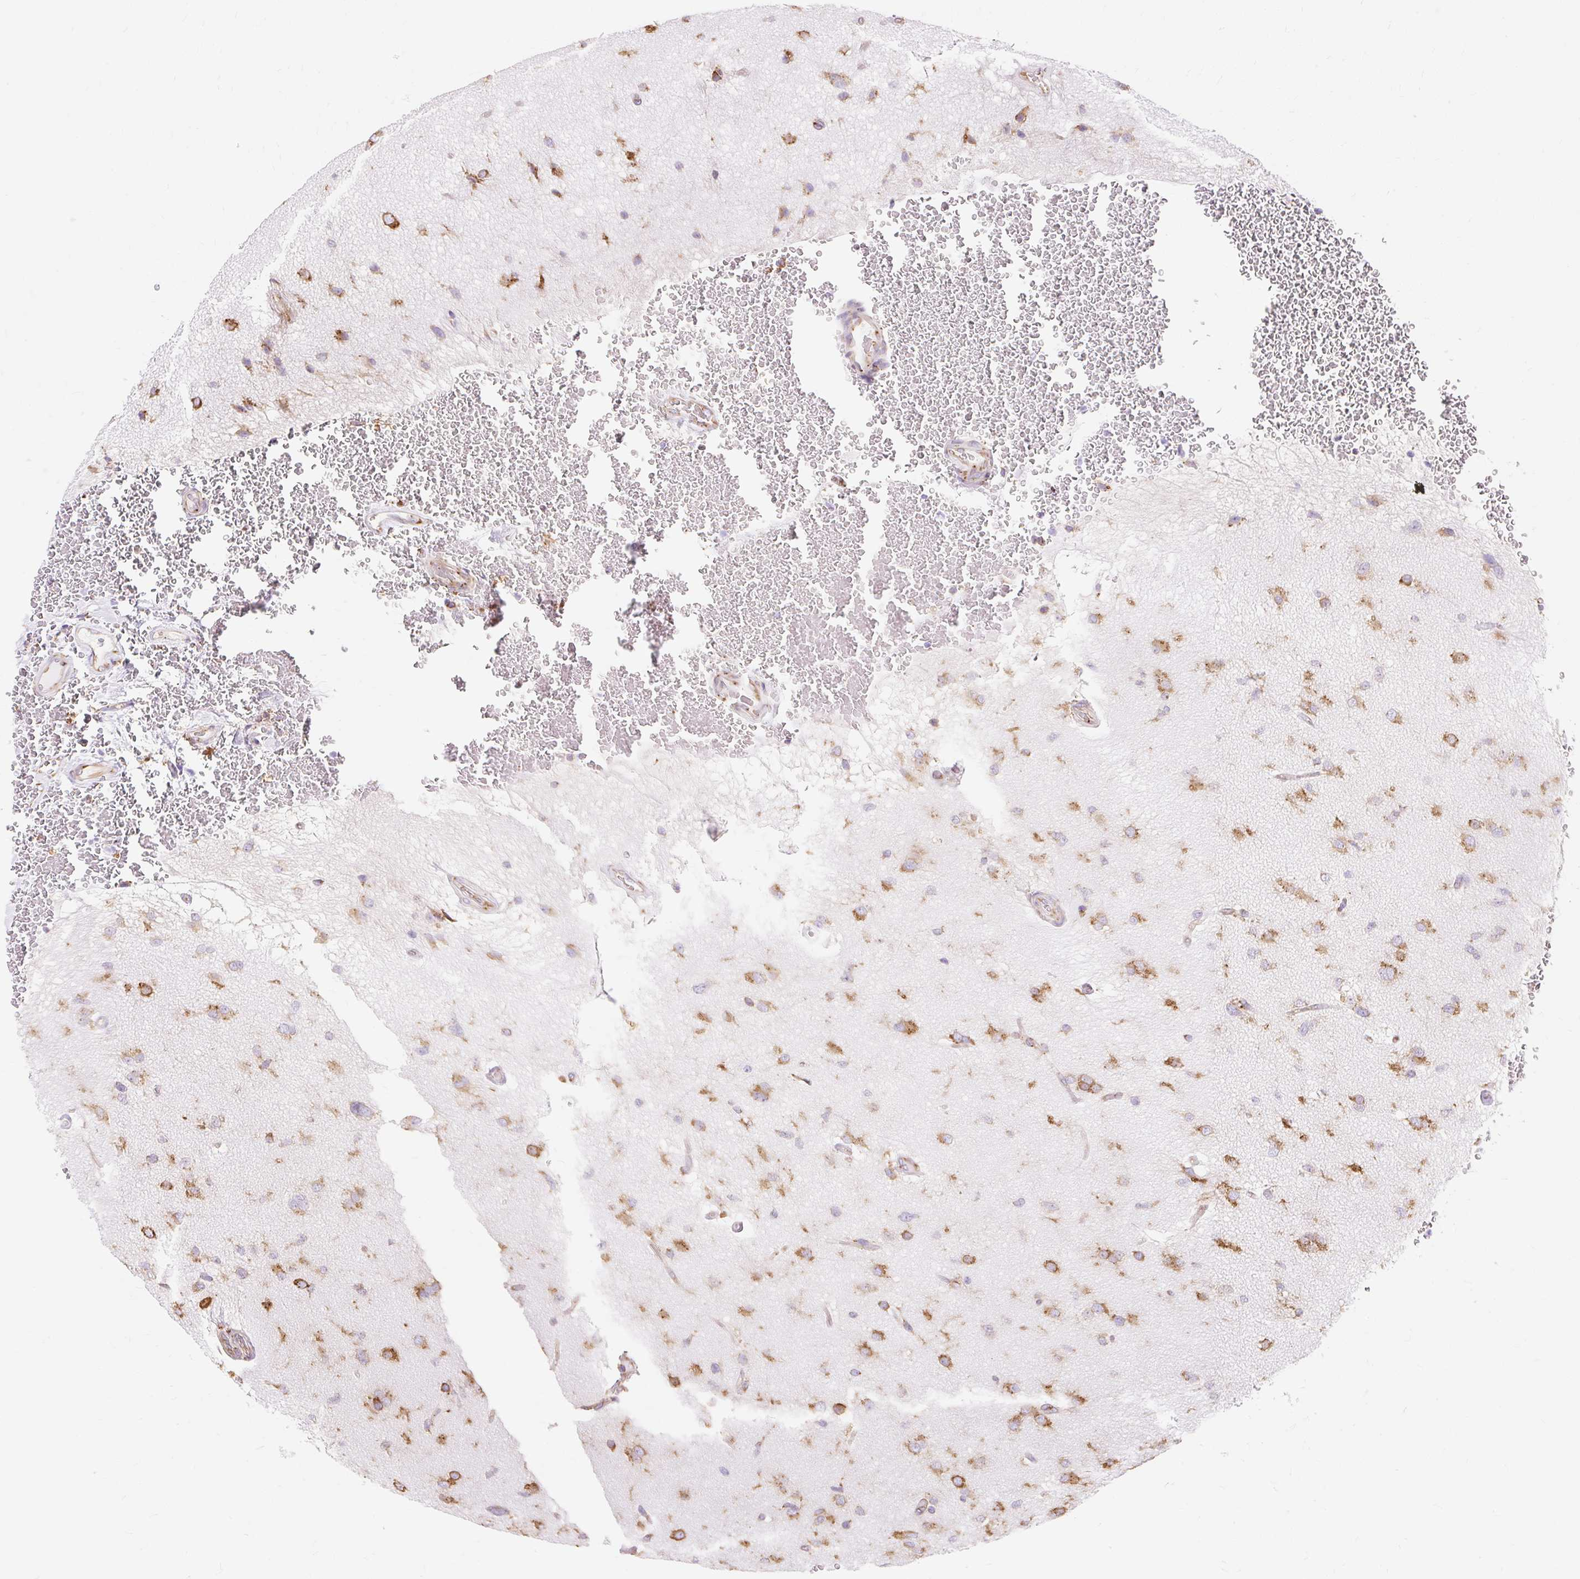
{"staining": {"intensity": "moderate", "quantity": ">75%", "location": "cytoplasmic/membranous"}, "tissue": "glioma", "cell_type": "Tumor cells", "image_type": "cancer", "snomed": [{"axis": "morphology", "description": "Glioma, malignant, Low grade"}, {"axis": "topography", "description": "Brain"}], "caption": "Immunohistochemistry staining of glioma, which demonstrates medium levels of moderate cytoplasmic/membranous expression in approximately >75% of tumor cells indicating moderate cytoplasmic/membranous protein expression. The staining was performed using DAB (3,3'-diaminobenzidine) (brown) for protein detection and nuclei were counterstained in hematoxylin (blue).", "gene": "RPS17", "patient": {"sex": "female", "age": 32}}